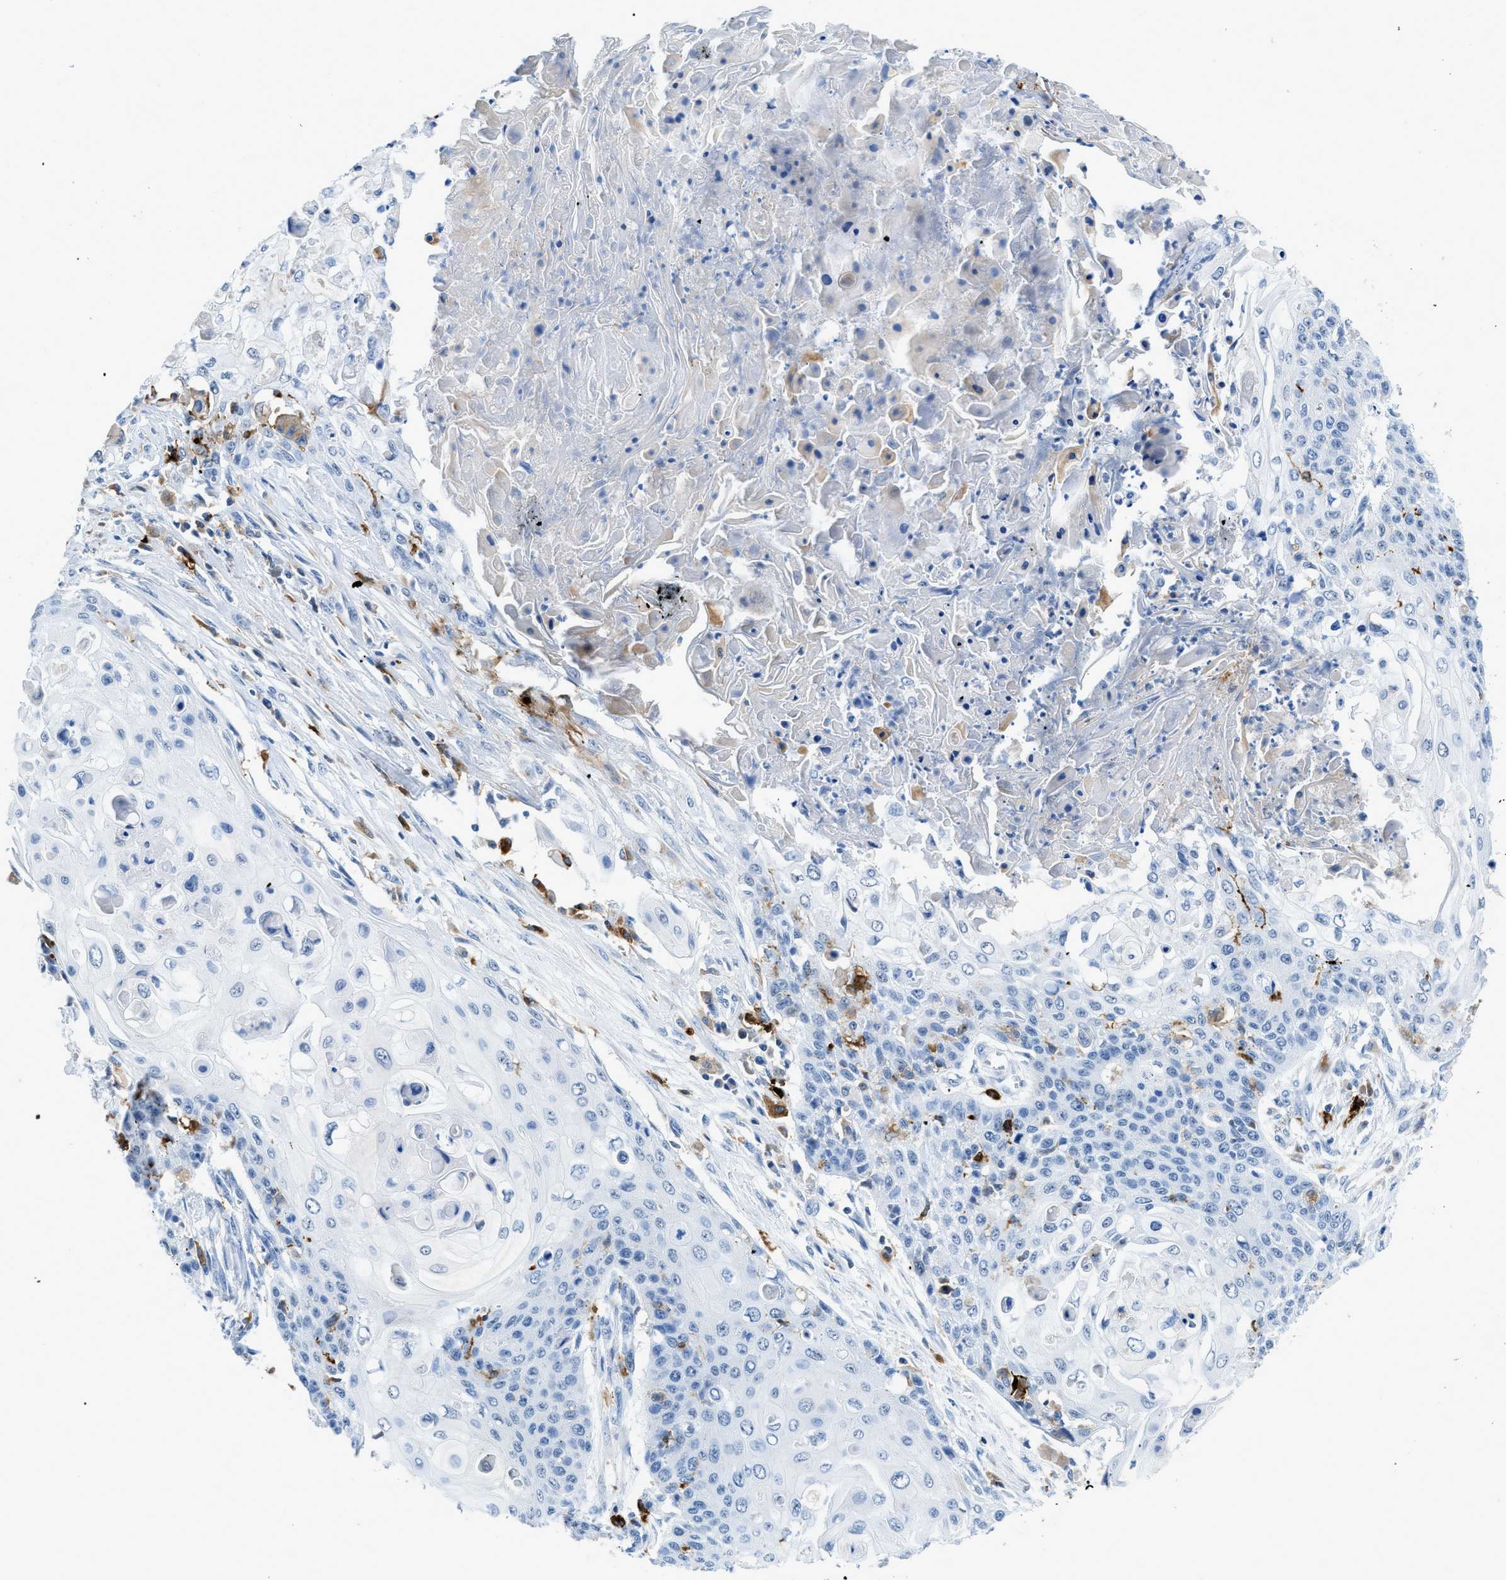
{"staining": {"intensity": "negative", "quantity": "none", "location": "none"}, "tissue": "cervical cancer", "cell_type": "Tumor cells", "image_type": "cancer", "snomed": [{"axis": "morphology", "description": "Squamous cell carcinoma, NOS"}, {"axis": "topography", "description": "Cervix"}], "caption": "A high-resolution image shows immunohistochemistry staining of cervical squamous cell carcinoma, which displays no significant expression in tumor cells.", "gene": "CD226", "patient": {"sex": "female", "age": 39}}